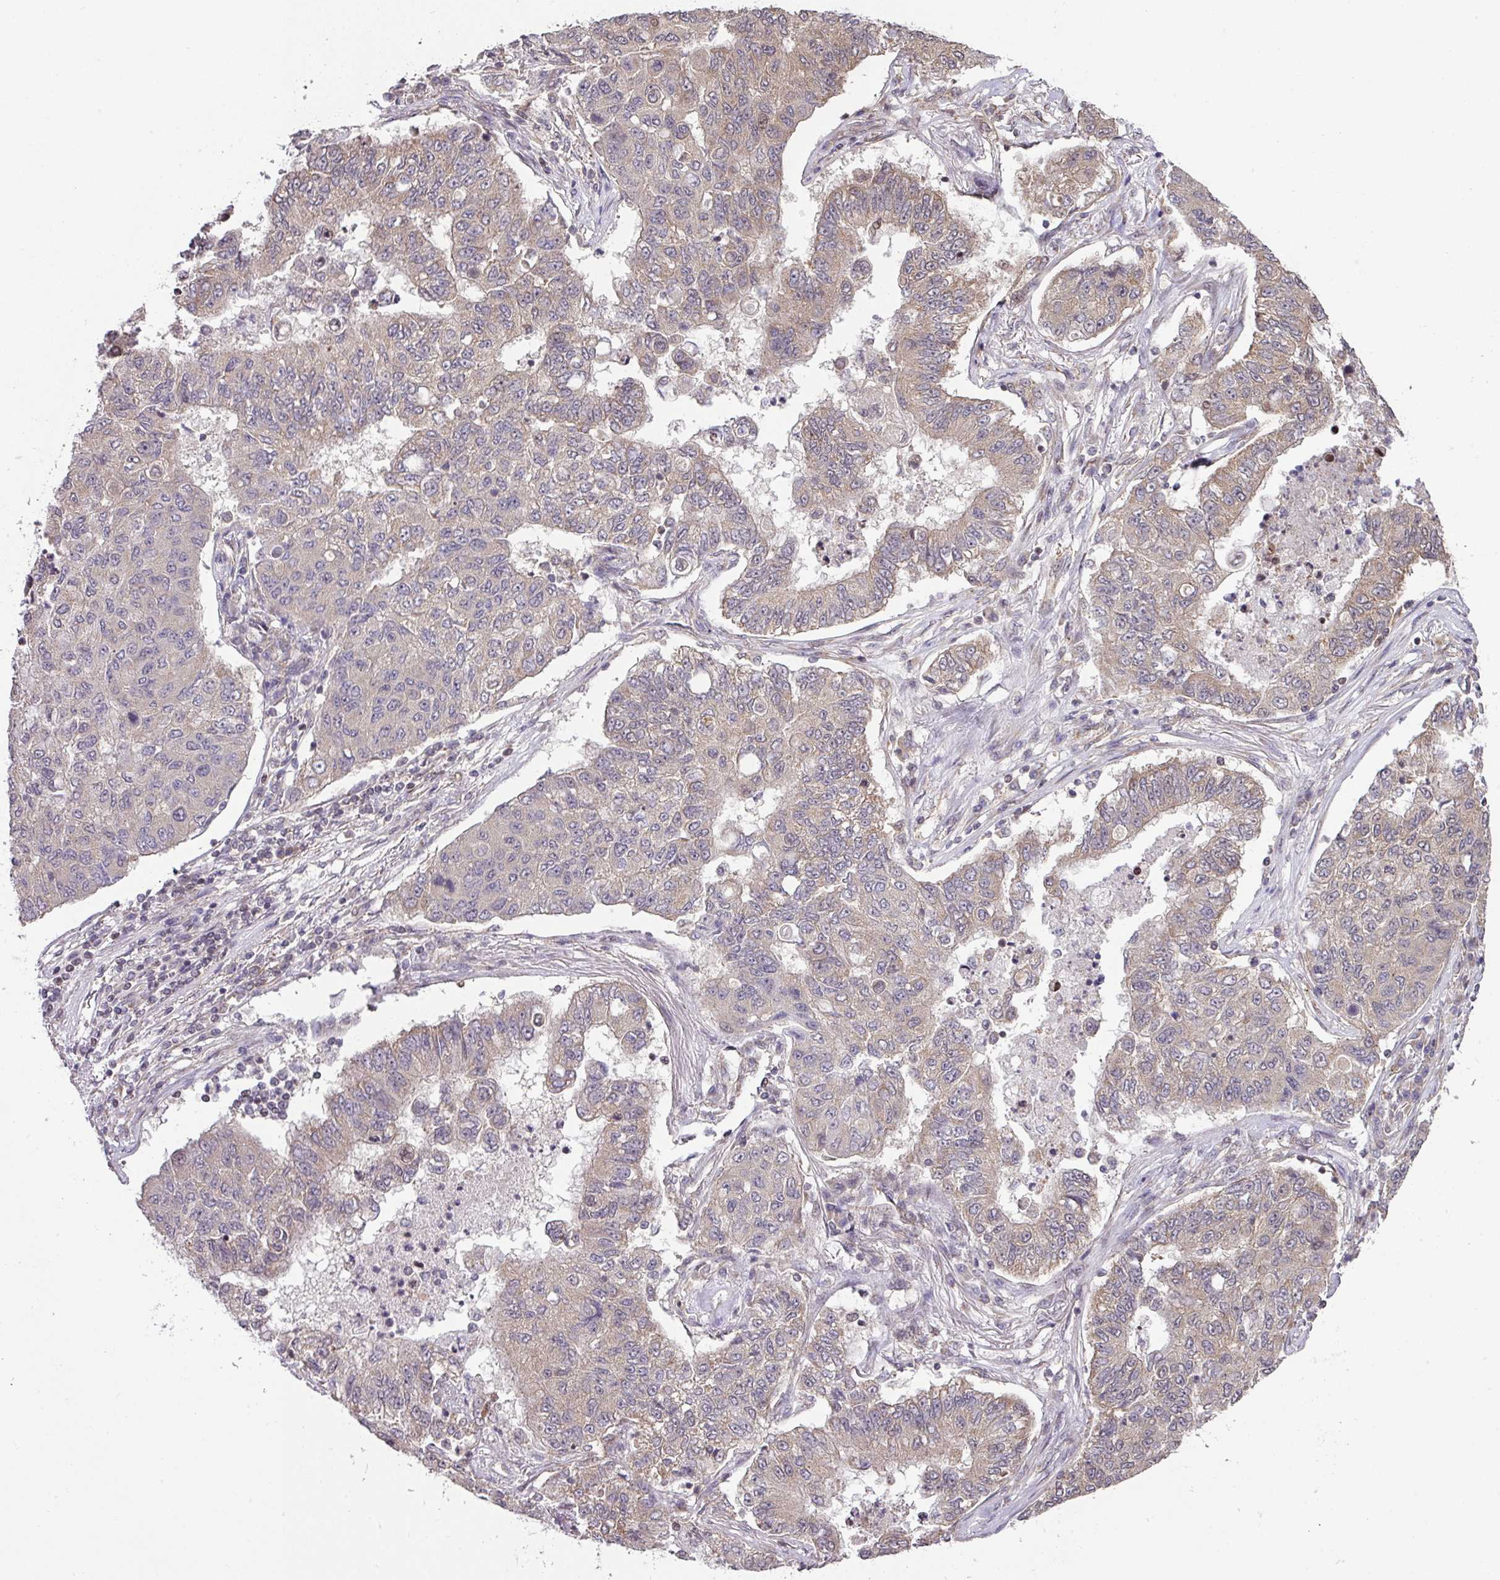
{"staining": {"intensity": "weak", "quantity": "<25%", "location": "cytoplasmic/membranous"}, "tissue": "lung cancer", "cell_type": "Tumor cells", "image_type": "cancer", "snomed": [{"axis": "morphology", "description": "Squamous cell carcinoma, NOS"}, {"axis": "topography", "description": "Lung"}], "caption": "Lung cancer (squamous cell carcinoma) was stained to show a protein in brown. There is no significant staining in tumor cells.", "gene": "PLK1", "patient": {"sex": "male", "age": 74}}